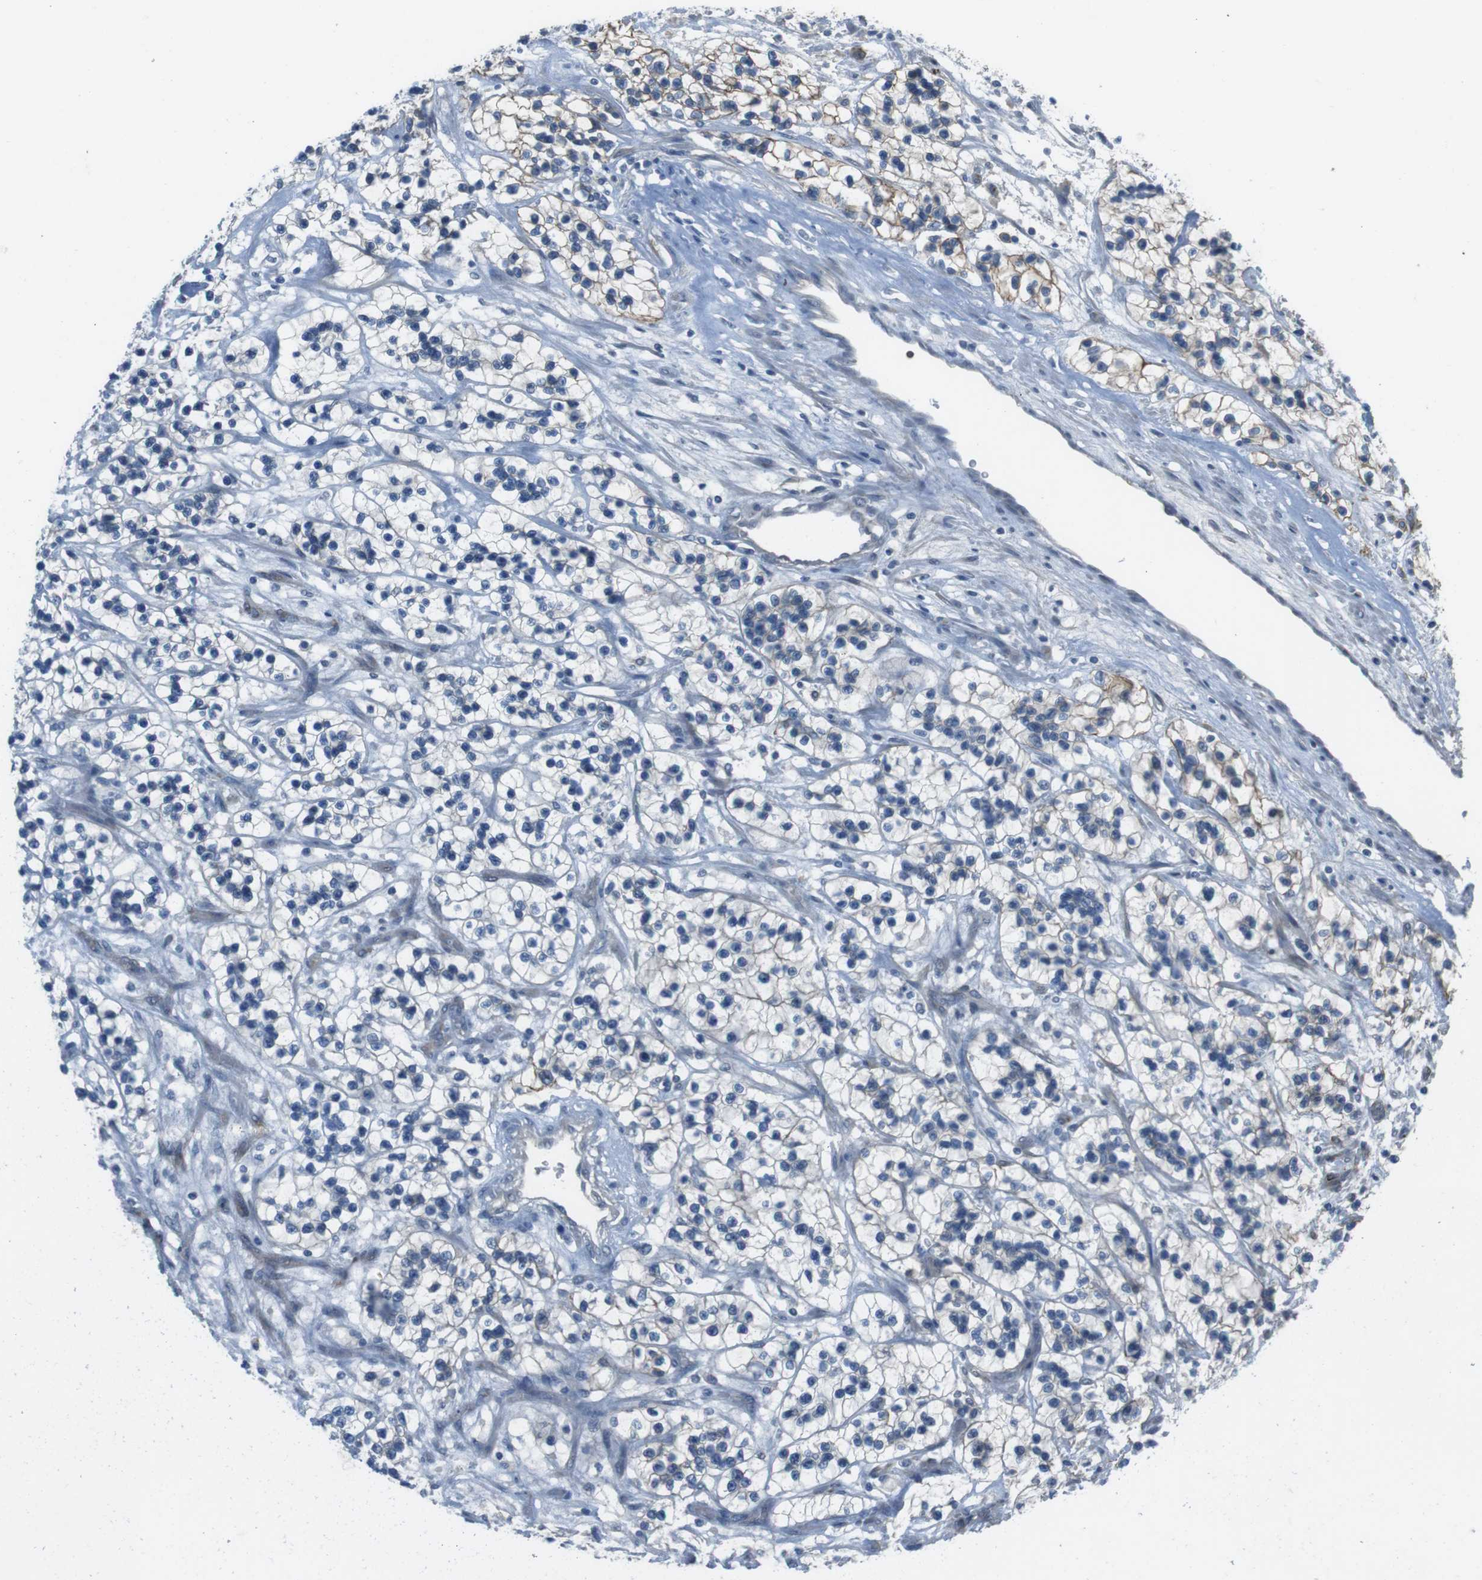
{"staining": {"intensity": "weak", "quantity": "<25%", "location": "cytoplasmic/membranous"}, "tissue": "renal cancer", "cell_type": "Tumor cells", "image_type": "cancer", "snomed": [{"axis": "morphology", "description": "Adenocarcinoma, NOS"}, {"axis": "topography", "description": "Kidney"}], "caption": "This is an immunohistochemistry photomicrograph of adenocarcinoma (renal). There is no staining in tumor cells.", "gene": "ANK2", "patient": {"sex": "female", "age": 57}}